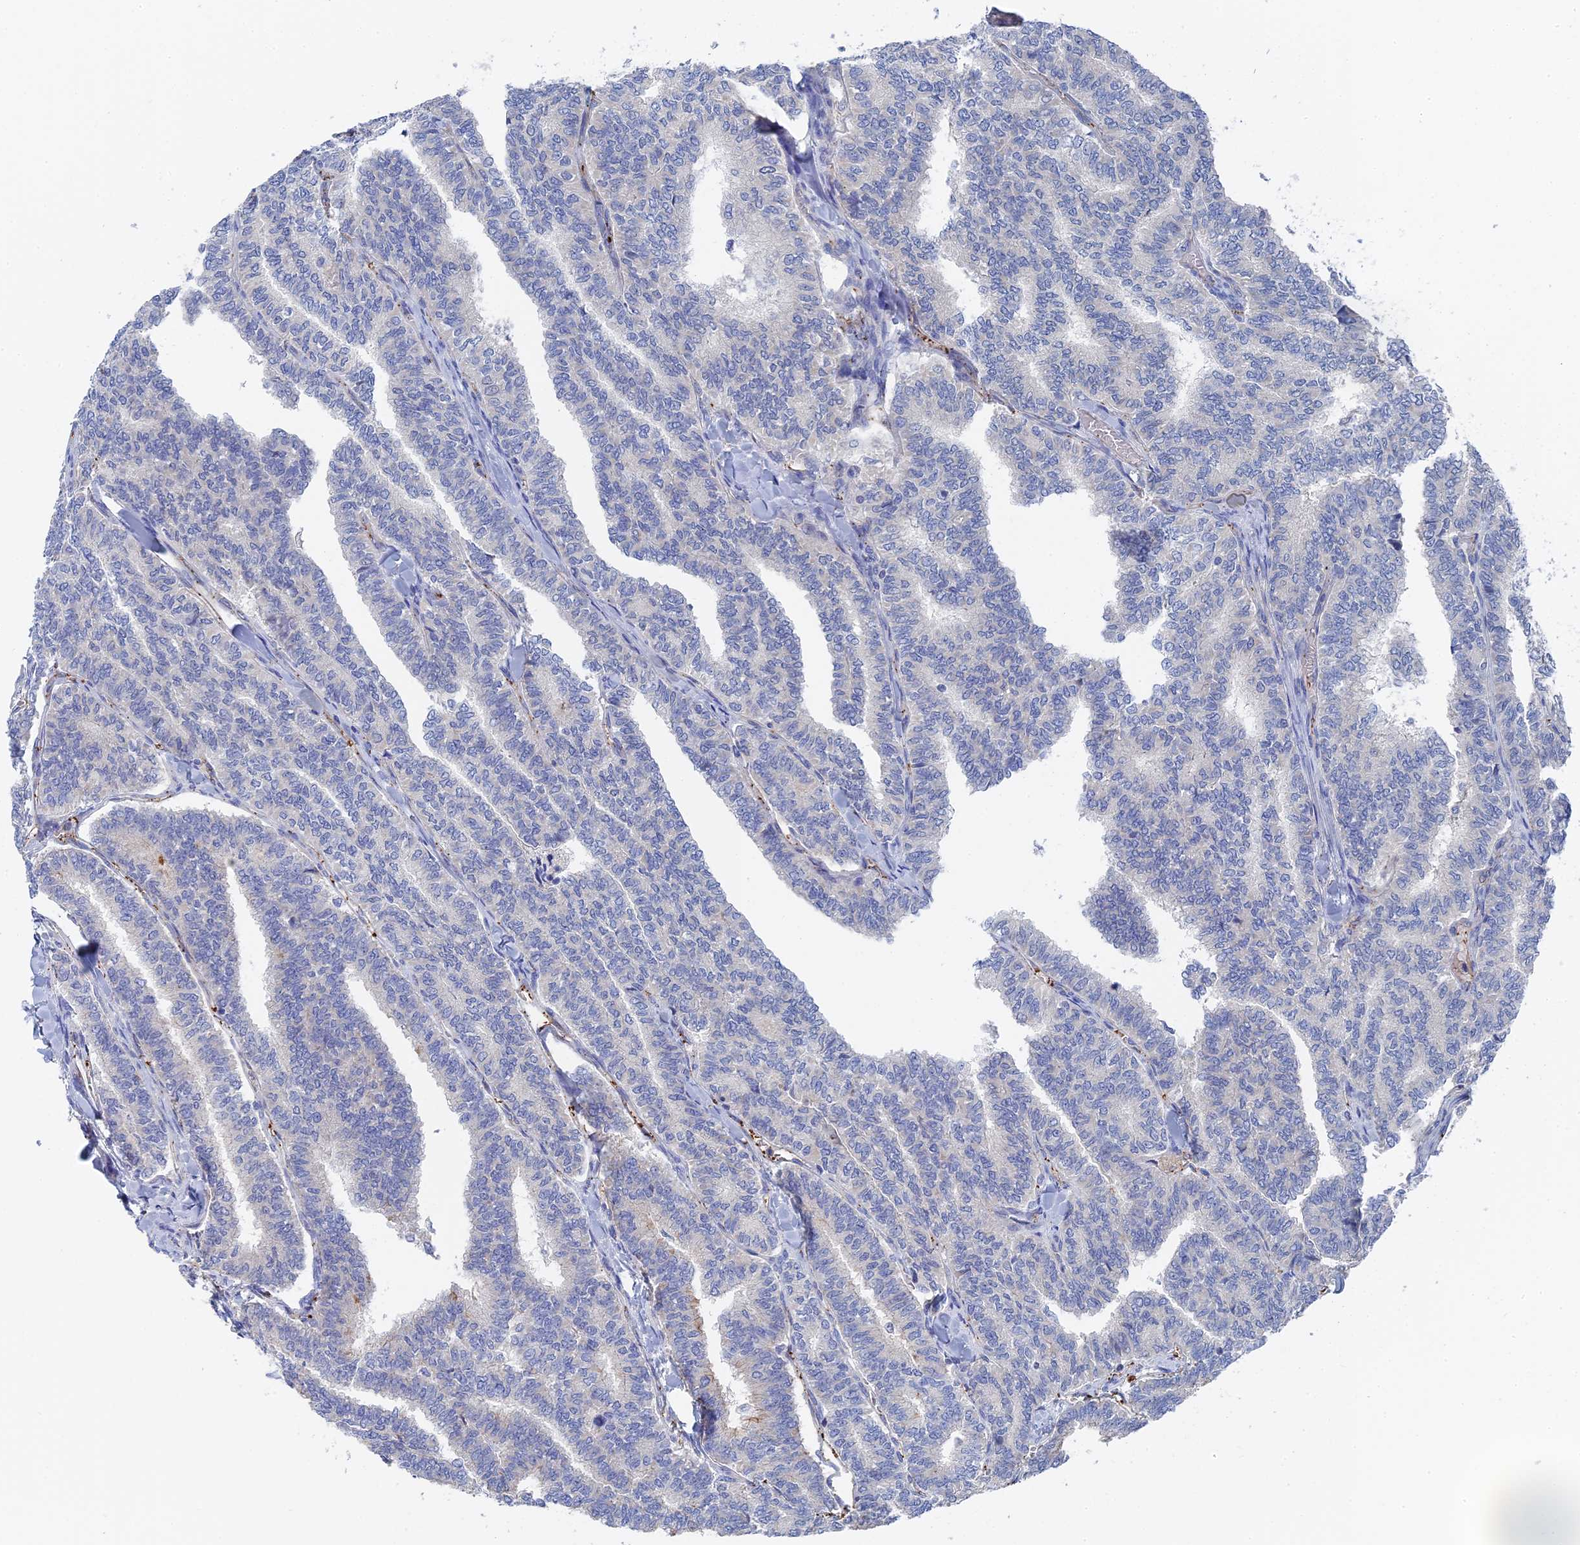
{"staining": {"intensity": "negative", "quantity": "none", "location": "none"}, "tissue": "thyroid cancer", "cell_type": "Tumor cells", "image_type": "cancer", "snomed": [{"axis": "morphology", "description": "Papillary adenocarcinoma, NOS"}, {"axis": "topography", "description": "Thyroid gland"}], "caption": "Protein analysis of thyroid papillary adenocarcinoma reveals no significant positivity in tumor cells.", "gene": "MTHFSD", "patient": {"sex": "female", "age": 35}}